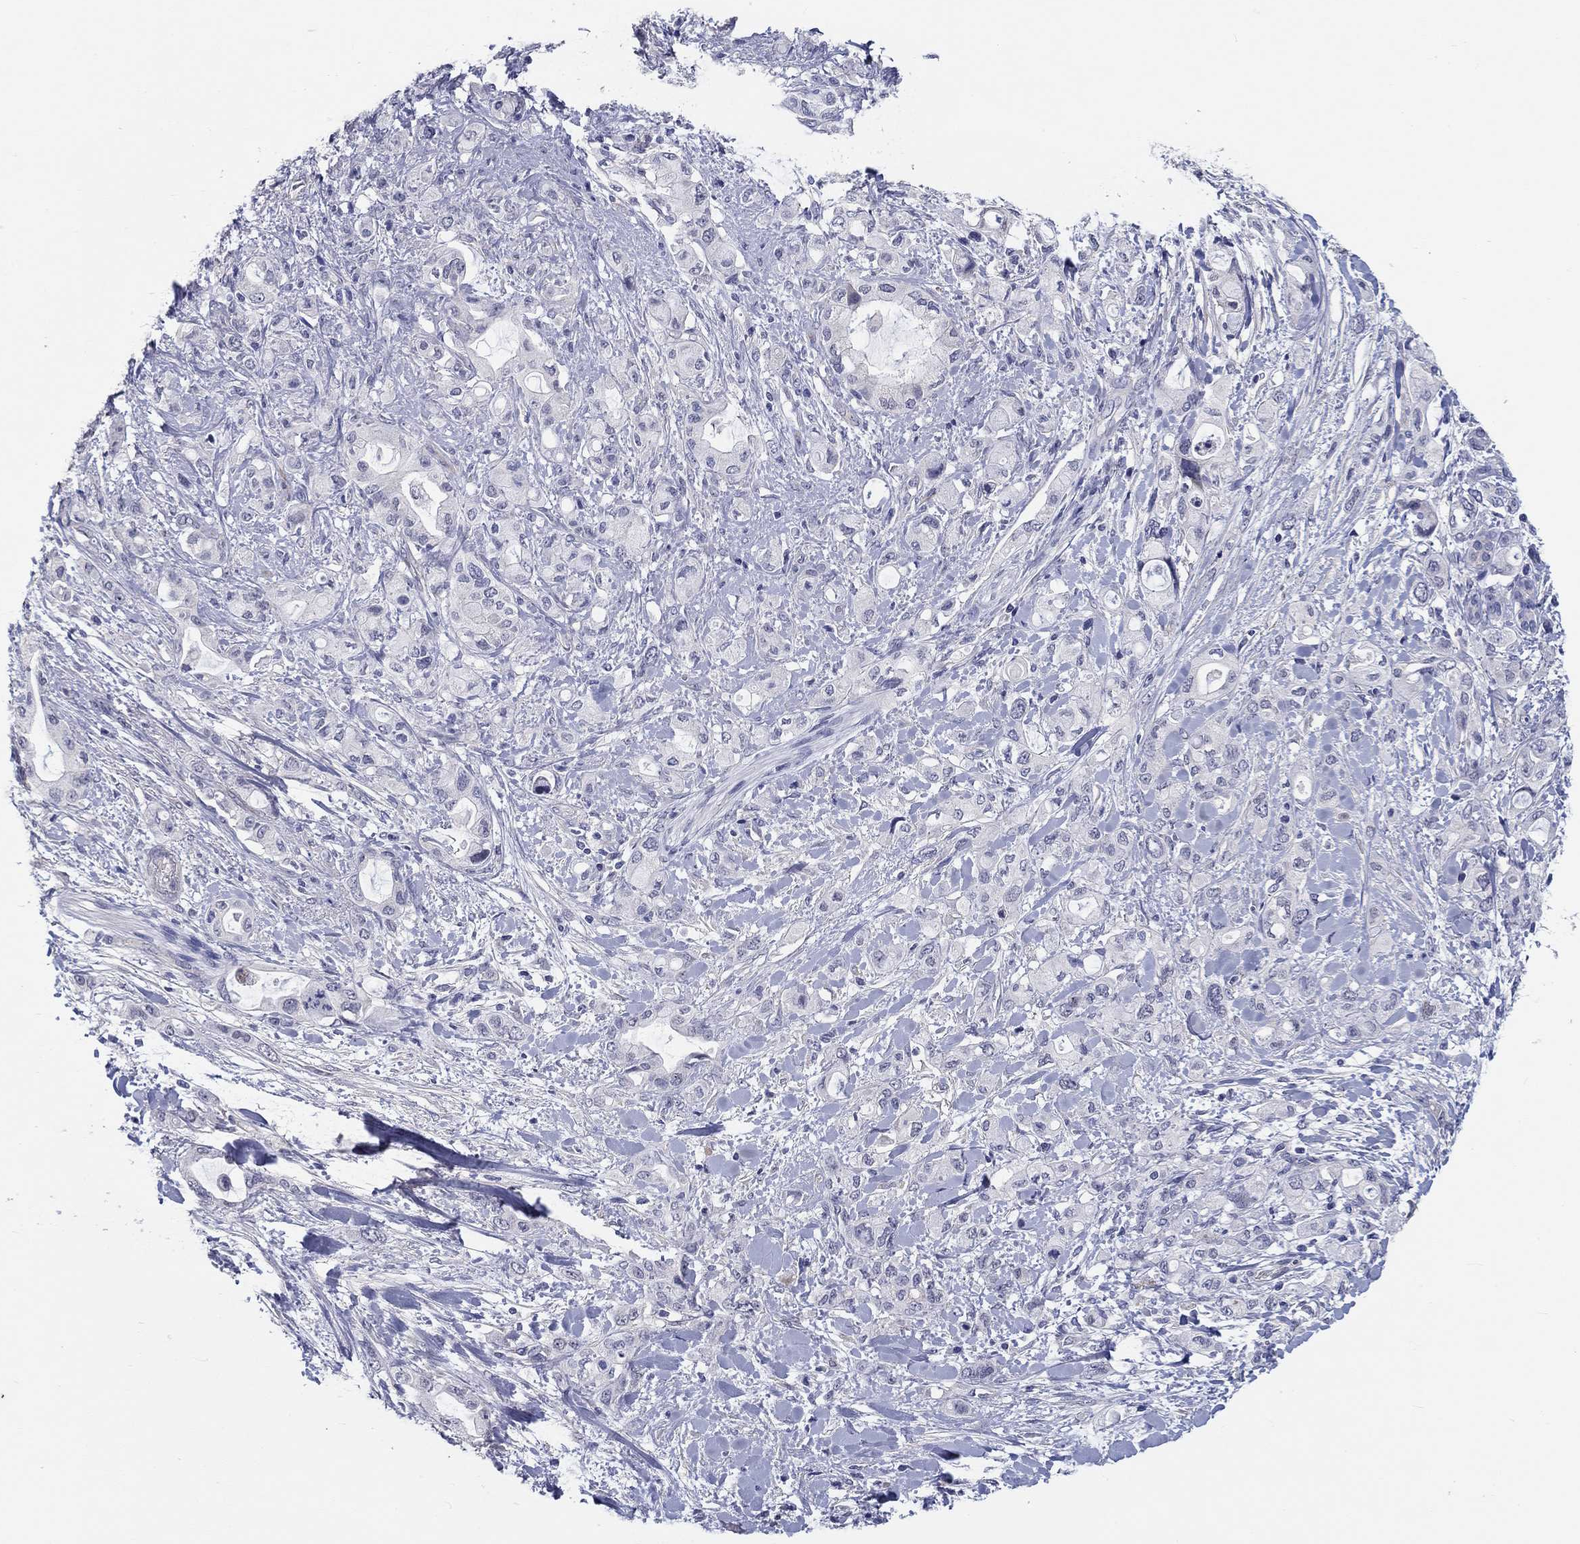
{"staining": {"intensity": "negative", "quantity": "none", "location": "none"}, "tissue": "pancreatic cancer", "cell_type": "Tumor cells", "image_type": "cancer", "snomed": [{"axis": "morphology", "description": "Adenocarcinoma, NOS"}, {"axis": "topography", "description": "Pancreas"}], "caption": "Pancreatic adenocarcinoma stained for a protein using immunohistochemistry (IHC) demonstrates no positivity tumor cells.", "gene": "CRYGD", "patient": {"sex": "female", "age": 56}}